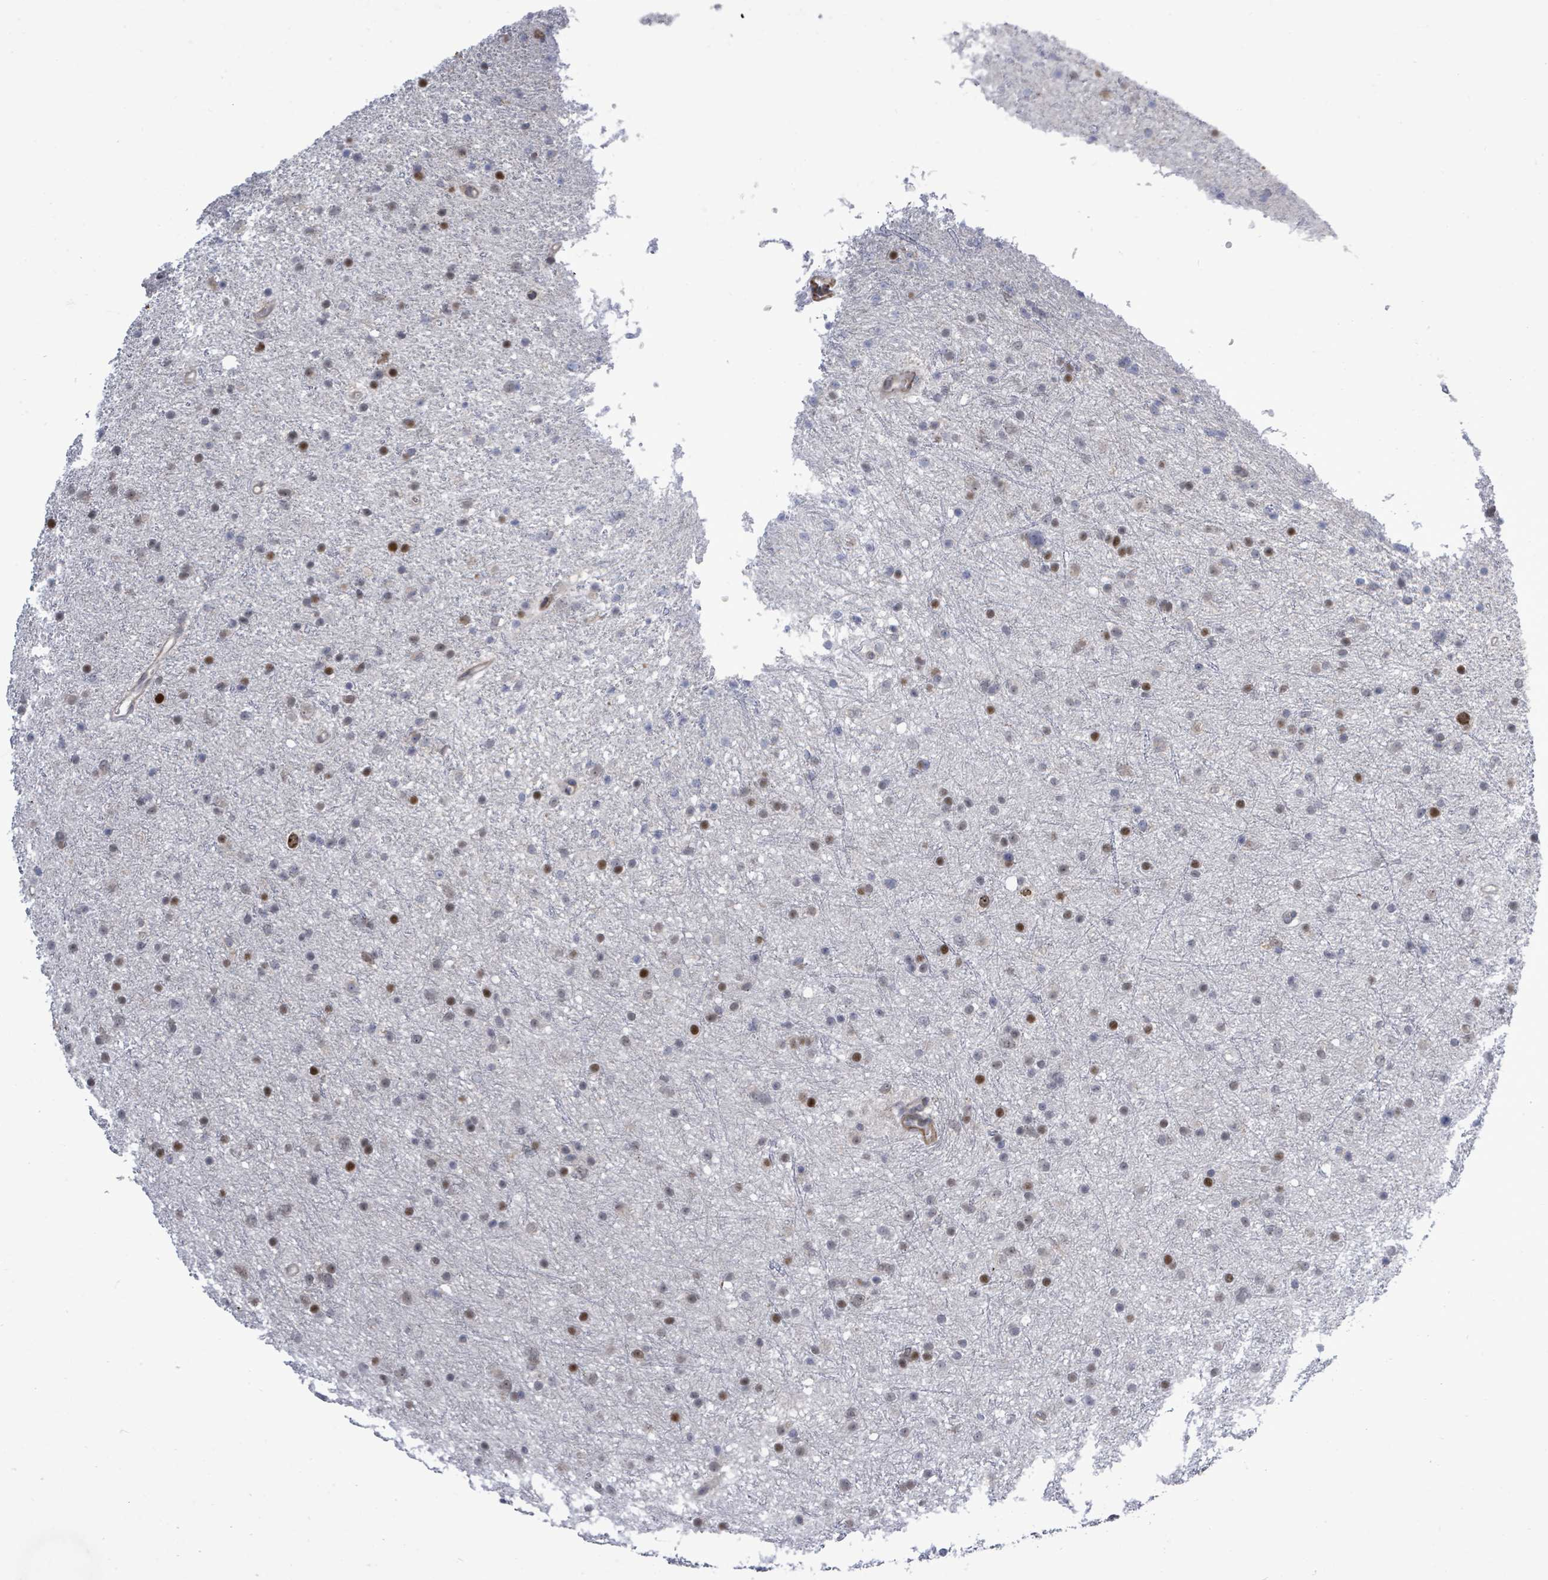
{"staining": {"intensity": "strong", "quantity": "<25%", "location": "nuclear"}, "tissue": "glioma", "cell_type": "Tumor cells", "image_type": "cancer", "snomed": [{"axis": "morphology", "description": "Glioma, malignant, Low grade"}, {"axis": "topography", "description": "Cerebral cortex"}], "caption": "DAB (3,3'-diaminobenzidine) immunohistochemical staining of low-grade glioma (malignant) shows strong nuclear protein staining in approximately <25% of tumor cells.", "gene": "PAPSS1", "patient": {"sex": "female", "age": 39}}